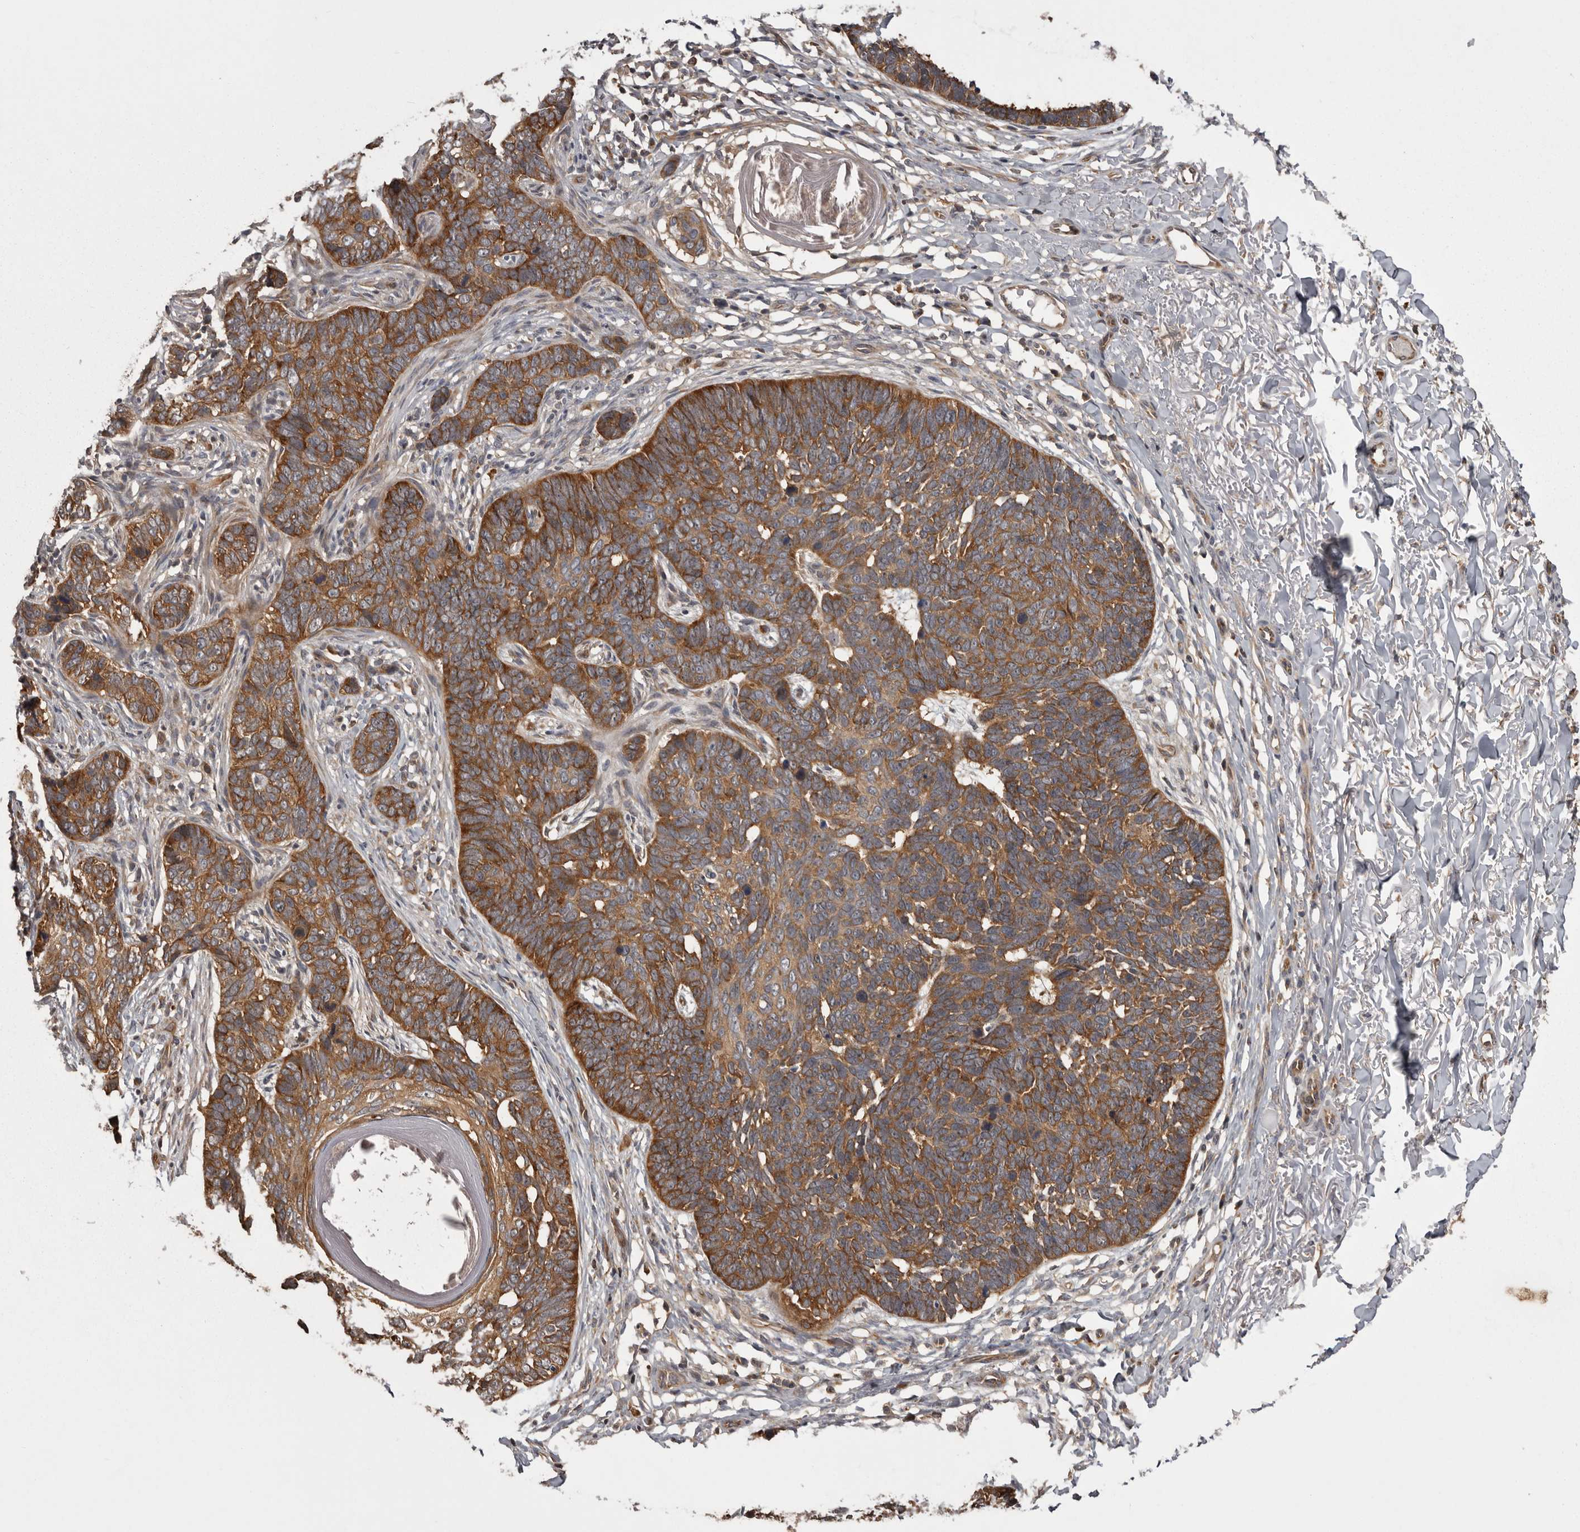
{"staining": {"intensity": "moderate", "quantity": ">75%", "location": "cytoplasmic/membranous"}, "tissue": "skin cancer", "cell_type": "Tumor cells", "image_type": "cancer", "snomed": [{"axis": "morphology", "description": "Normal tissue, NOS"}, {"axis": "morphology", "description": "Basal cell carcinoma"}, {"axis": "topography", "description": "Skin"}], "caption": "A brown stain shows moderate cytoplasmic/membranous positivity of a protein in human skin cancer (basal cell carcinoma) tumor cells. The staining was performed using DAB (3,3'-diaminobenzidine) to visualize the protein expression in brown, while the nuclei were stained in blue with hematoxylin (Magnification: 20x).", "gene": "DARS1", "patient": {"sex": "male", "age": 77}}